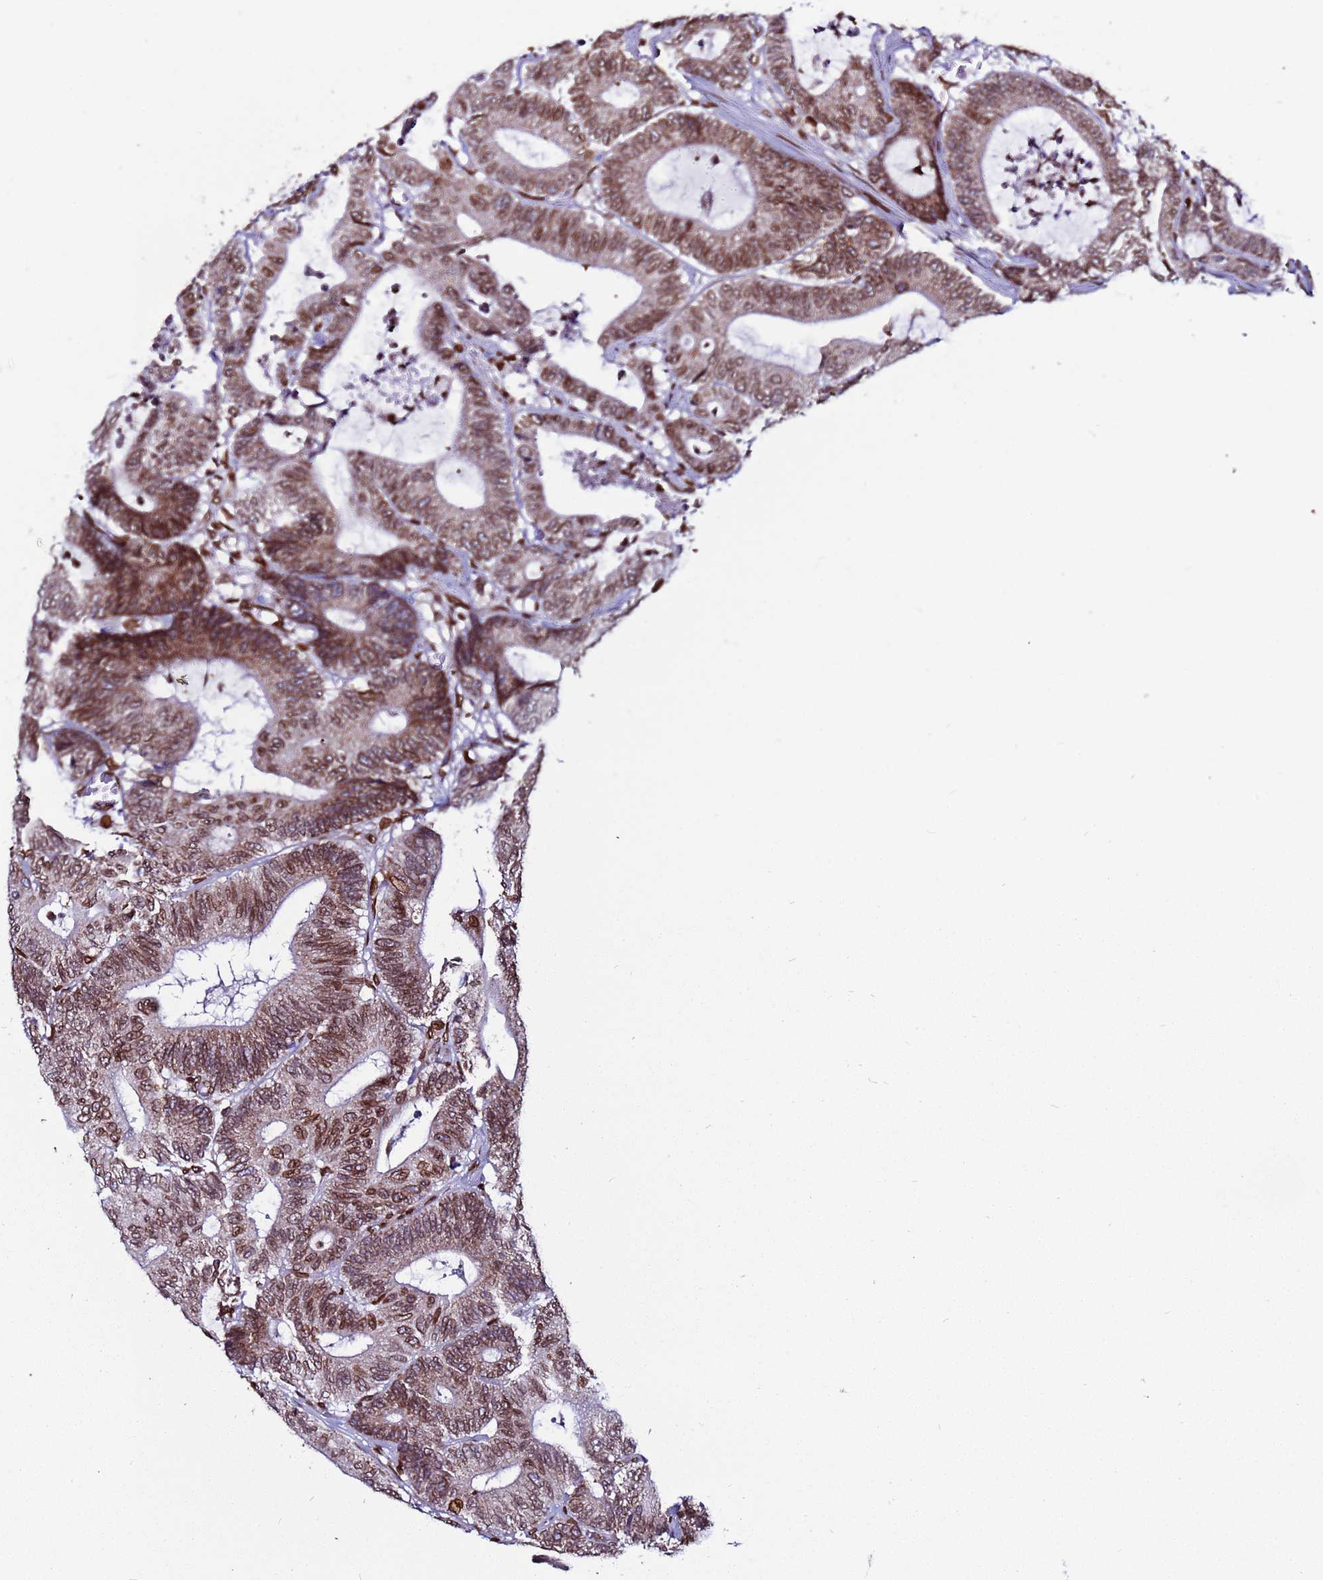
{"staining": {"intensity": "moderate", "quantity": ">75%", "location": "cytoplasmic/membranous,nuclear"}, "tissue": "colorectal cancer", "cell_type": "Tumor cells", "image_type": "cancer", "snomed": [{"axis": "morphology", "description": "Adenocarcinoma, NOS"}, {"axis": "topography", "description": "Colon"}], "caption": "A photomicrograph of human adenocarcinoma (colorectal) stained for a protein reveals moderate cytoplasmic/membranous and nuclear brown staining in tumor cells.", "gene": "TOR1AIP1", "patient": {"sex": "female", "age": 84}}